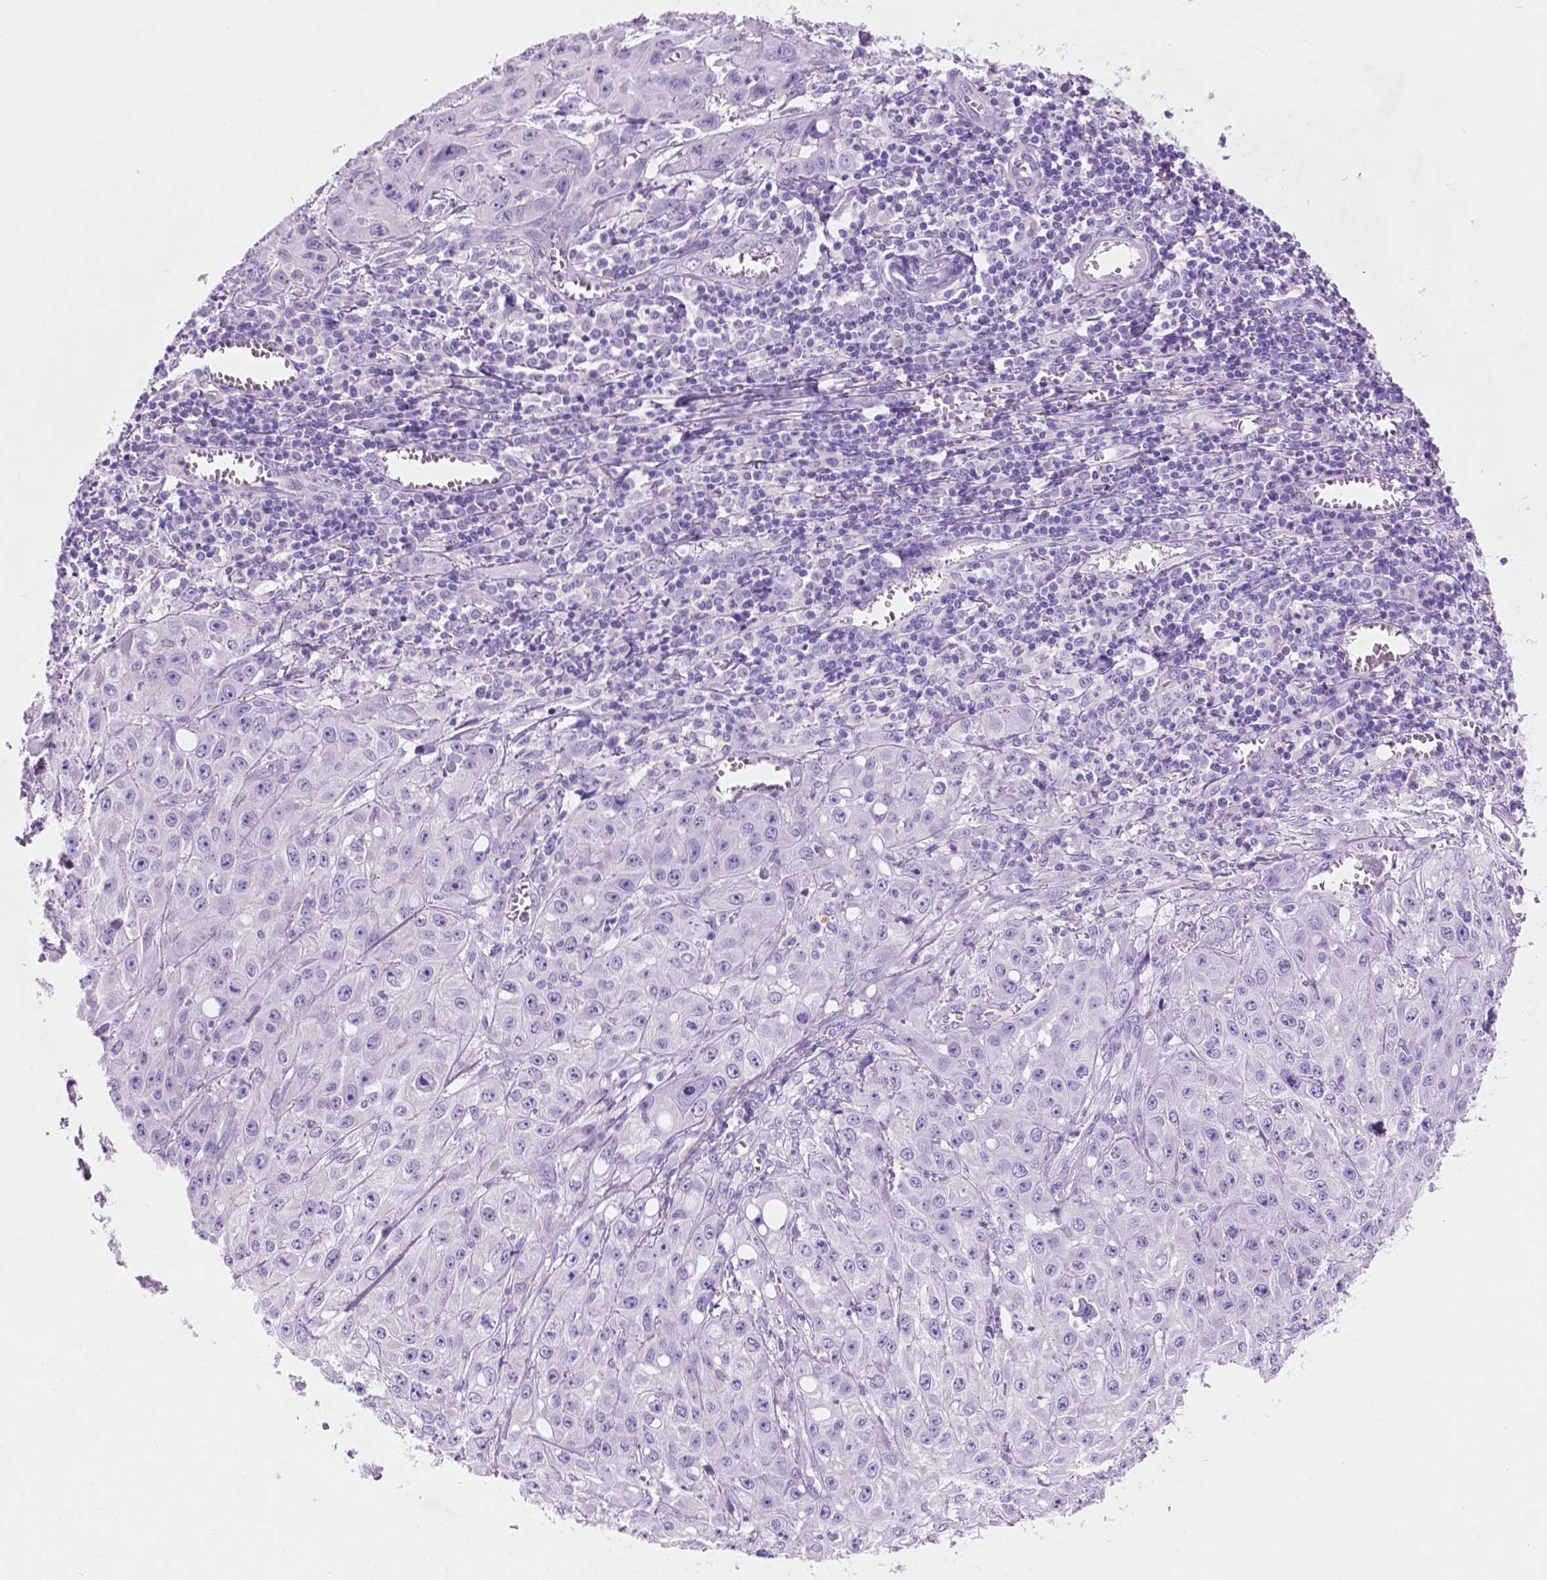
{"staining": {"intensity": "negative", "quantity": "none", "location": "none"}, "tissue": "skin cancer", "cell_type": "Tumor cells", "image_type": "cancer", "snomed": [{"axis": "morphology", "description": "Squamous cell carcinoma, NOS"}, {"axis": "topography", "description": "Skin"}, {"axis": "topography", "description": "Vulva"}], "caption": "Skin cancer (squamous cell carcinoma) stained for a protein using IHC demonstrates no positivity tumor cells.", "gene": "POU4F1", "patient": {"sex": "female", "age": 71}}